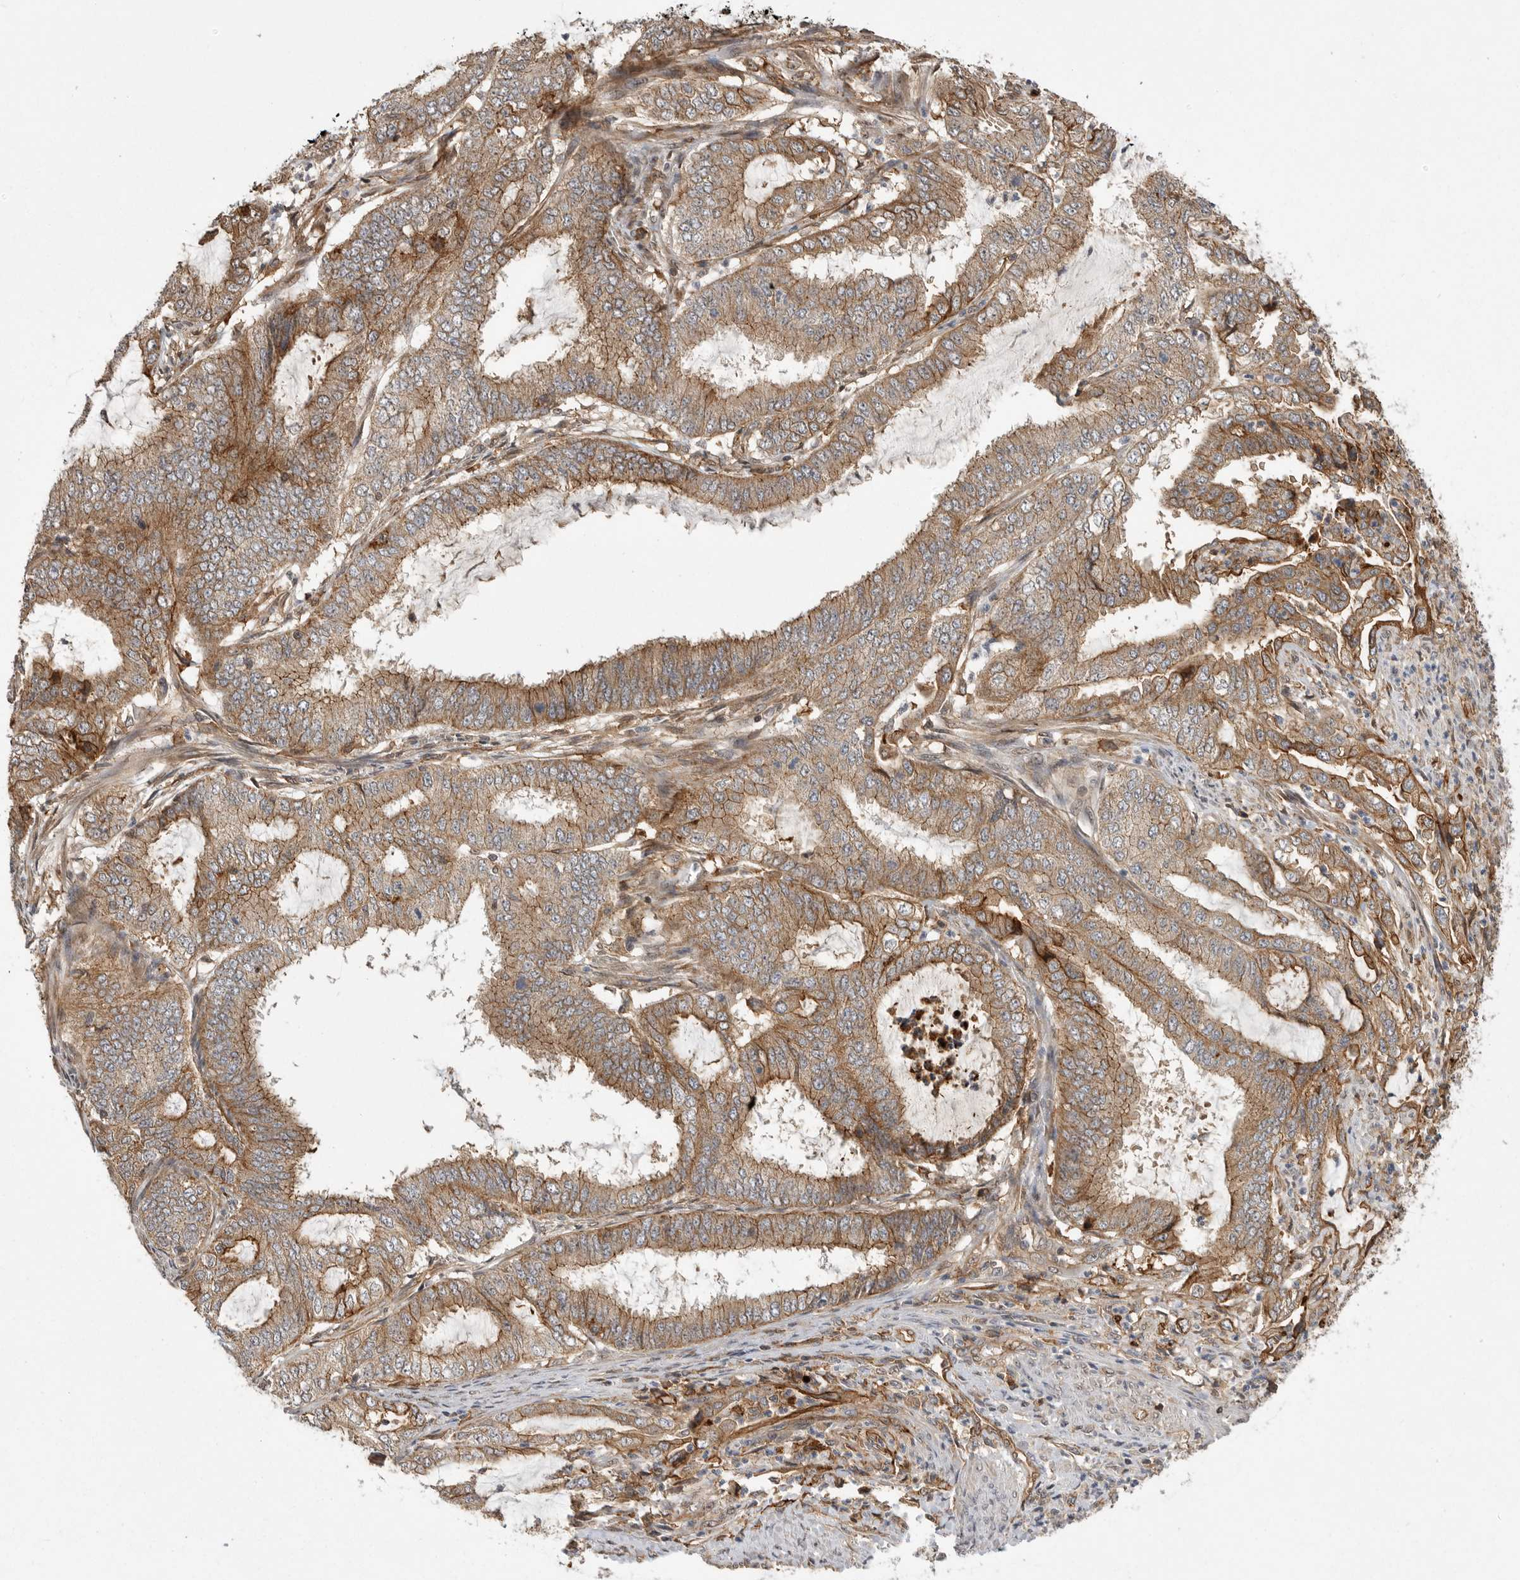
{"staining": {"intensity": "moderate", "quantity": ">75%", "location": "cytoplasmic/membranous"}, "tissue": "endometrial cancer", "cell_type": "Tumor cells", "image_type": "cancer", "snomed": [{"axis": "morphology", "description": "Adenocarcinoma, NOS"}, {"axis": "topography", "description": "Endometrium"}], "caption": "Protein staining of endometrial adenocarcinoma tissue shows moderate cytoplasmic/membranous staining in about >75% of tumor cells.", "gene": "NECTIN1", "patient": {"sex": "female", "age": 51}}